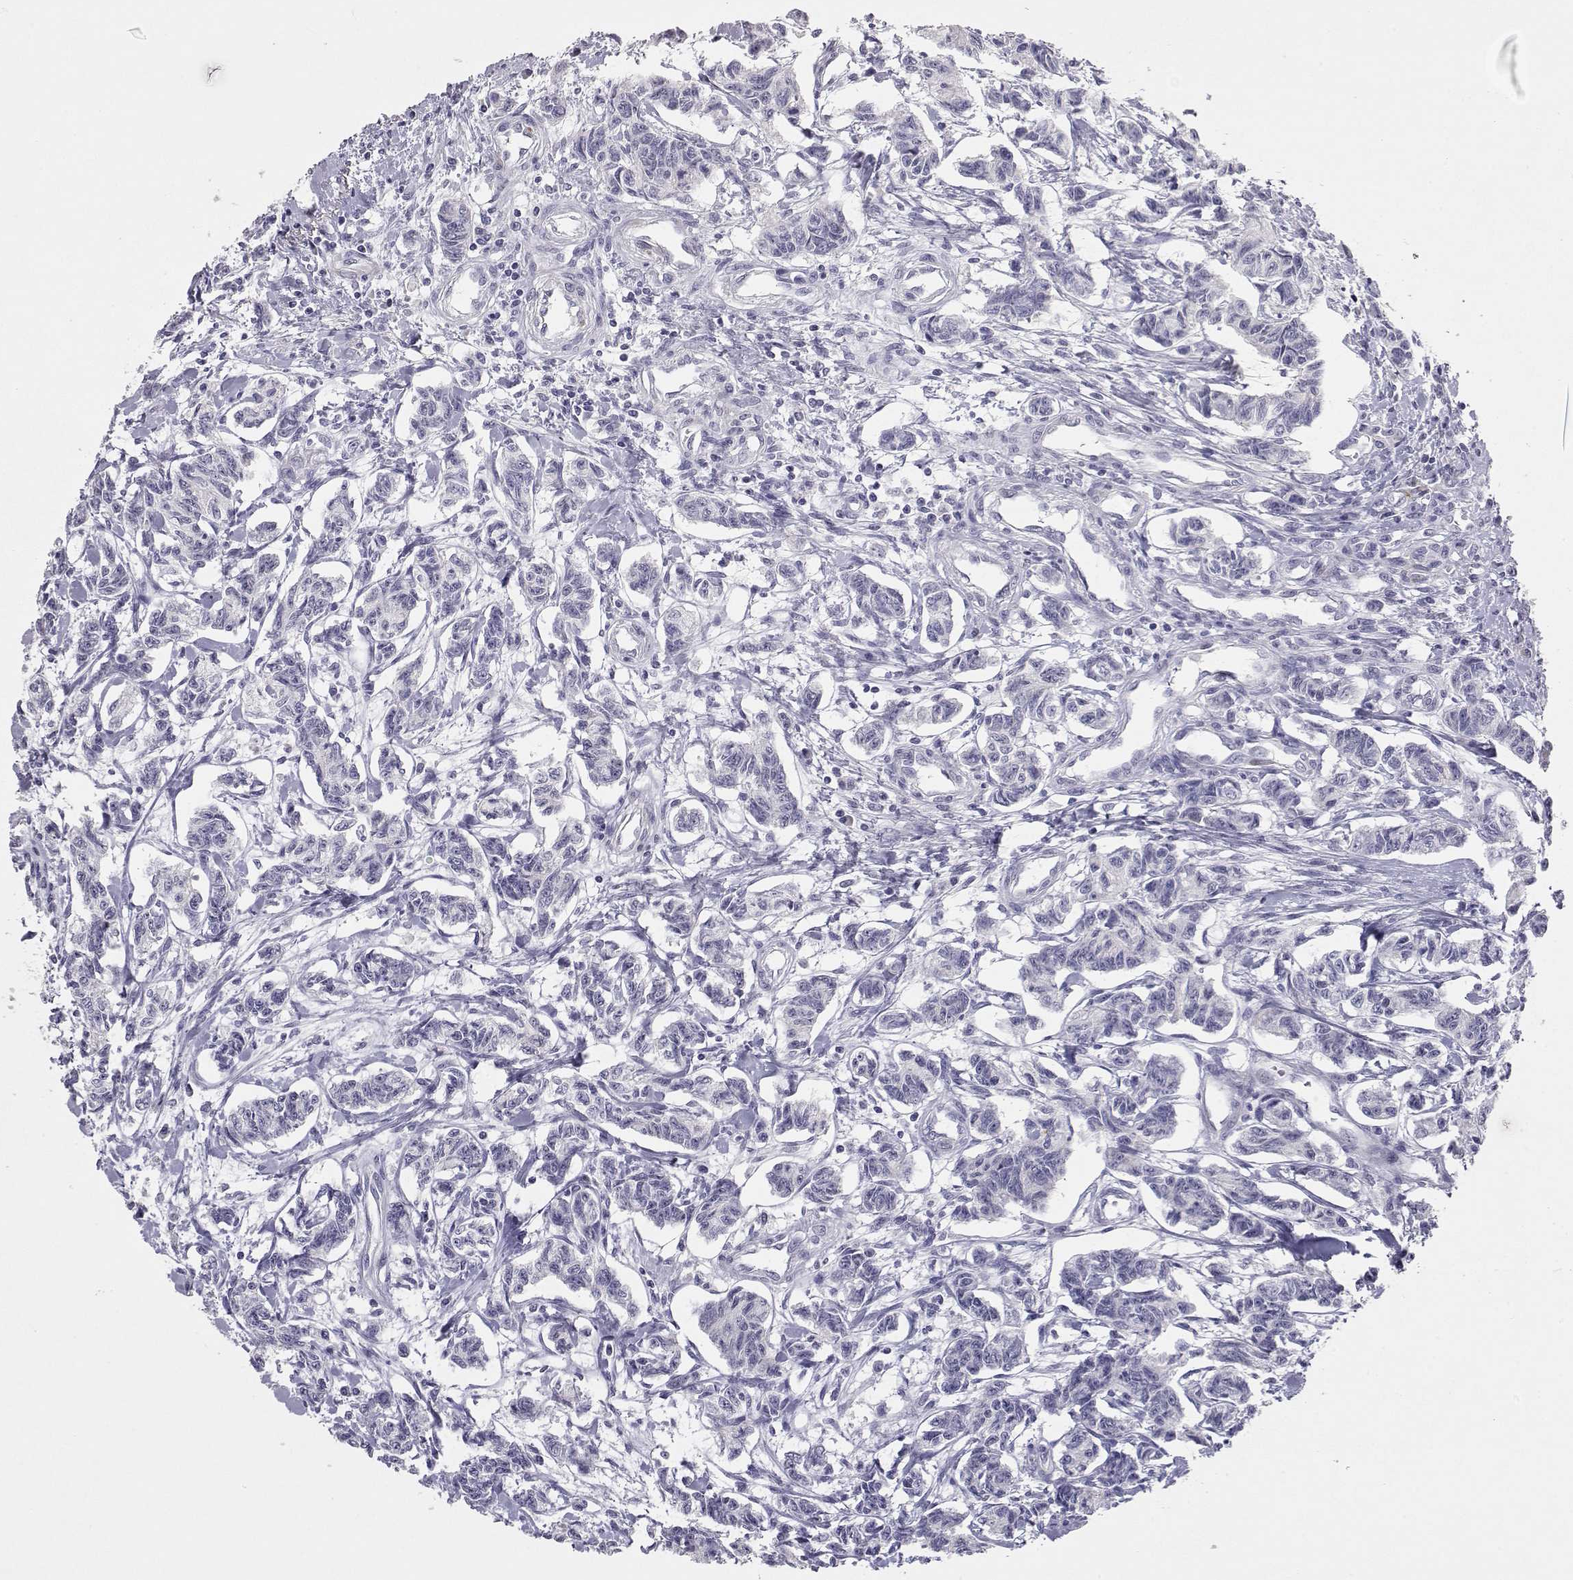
{"staining": {"intensity": "negative", "quantity": "none", "location": "none"}, "tissue": "carcinoid", "cell_type": "Tumor cells", "image_type": "cancer", "snomed": [{"axis": "morphology", "description": "Carcinoid, malignant, NOS"}, {"axis": "topography", "description": "Kidney"}], "caption": "There is no significant expression in tumor cells of carcinoid.", "gene": "LAMB3", "patient": {"sex": "female", "age": 41}}